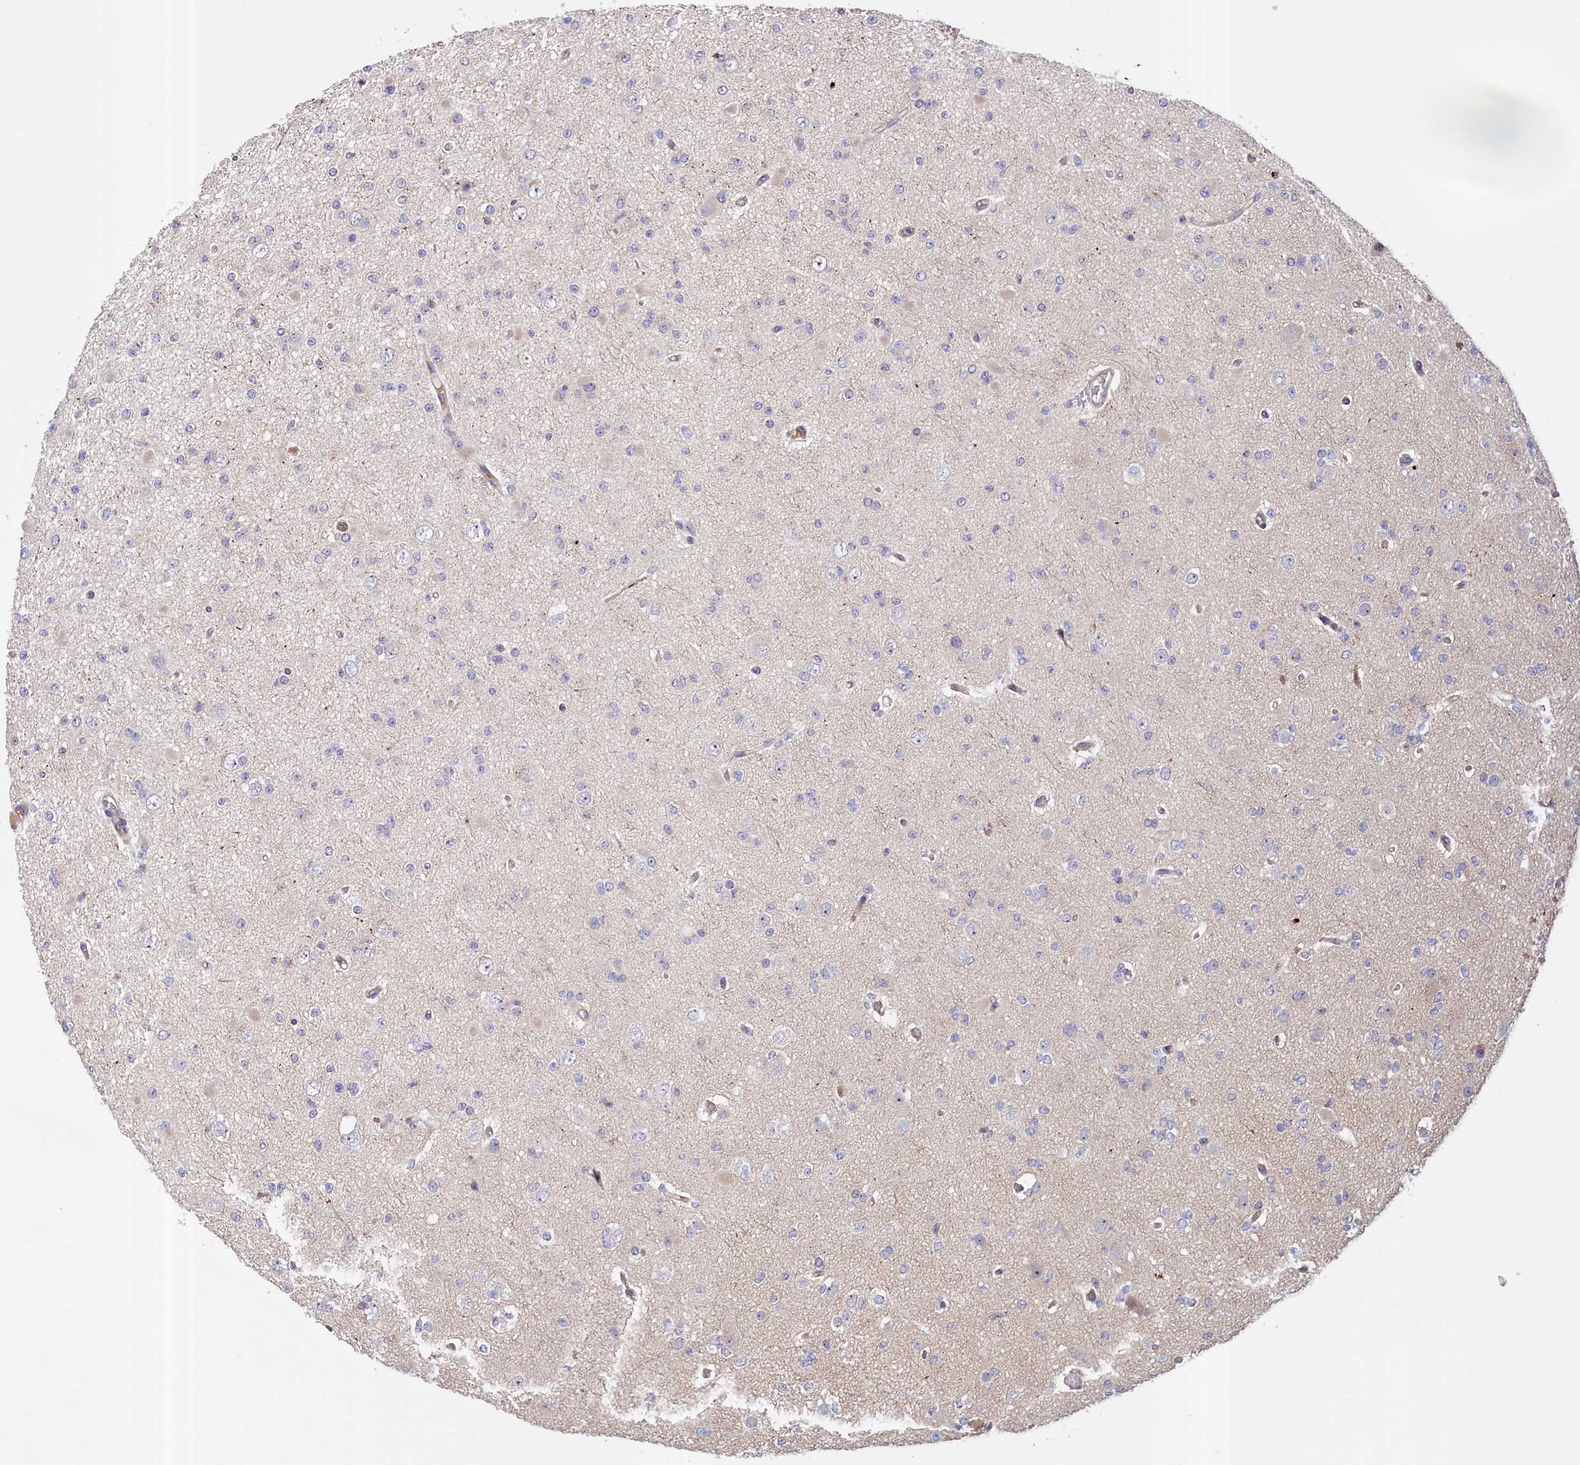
{"staining": {"intensity": "negative", "quantity": "none", "location": "none"}, "tissue": "glioma", "cell_type": "Tumor cells", "image_type": "cancer", "snomed": [{"axis": "morphology", "description": "Glioma, malignant, Low grade"}, {"axis": "topography", "description": "Brain"}], "caption": "Human malignant glioma (low-grade) stained for a protein using immunohistochemistry shows no expression in tumor cells.", "gene": "NEURL4", "patient": {"sex": "female", "age": 22}}